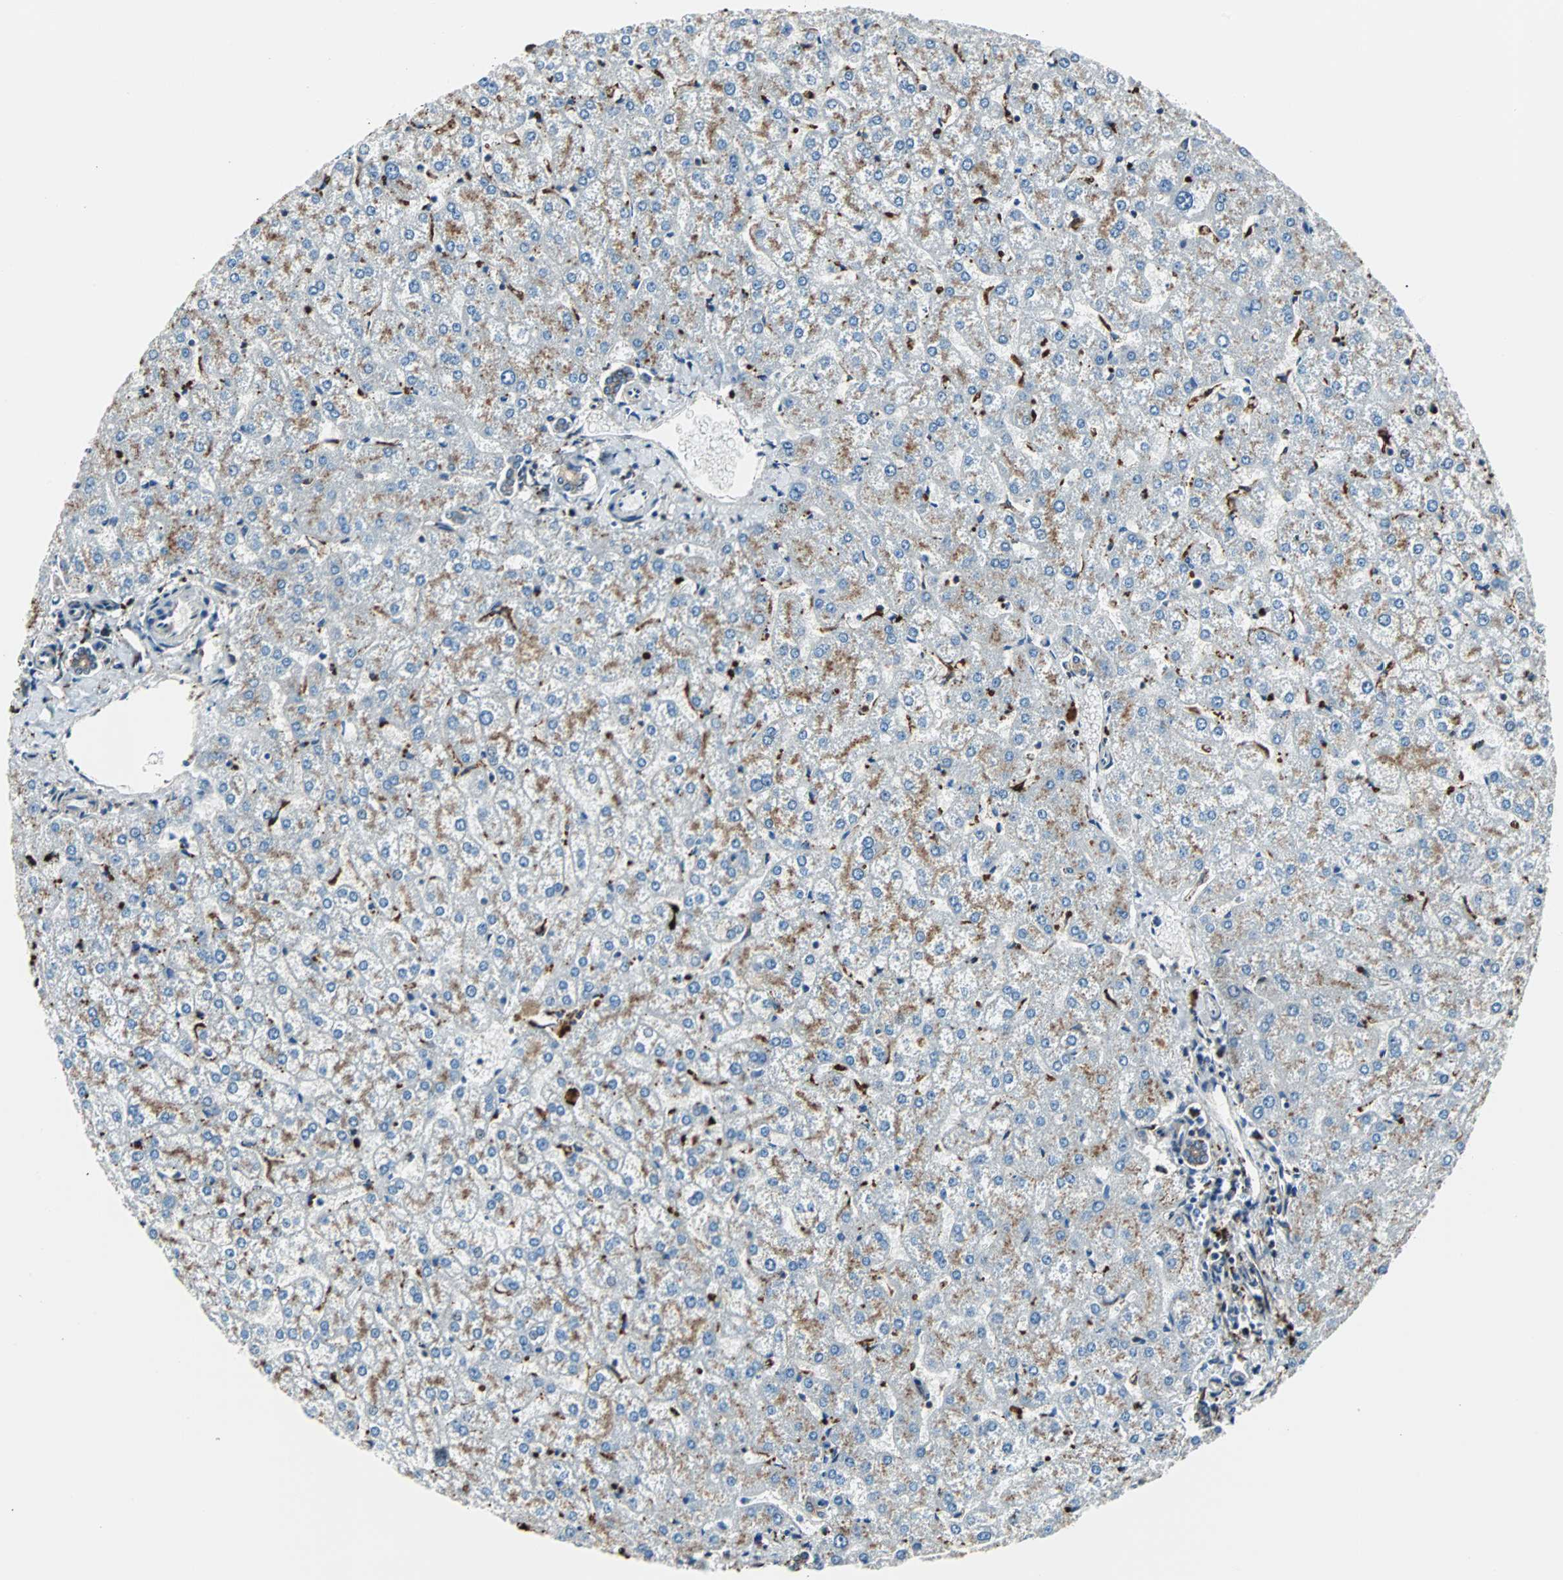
{"staining": {"intensity": "weak", "quantity": "25%-75%", "location": "cytoplasmic/membranous"}, "tissue": "liver", "cell_type": "Cholangiocytes", "image_type": "normal", "snomed": [{"axis": "morphology", "description": "Normal tissue, NOS"}, {"axis": "topography", "description": "Liver"}], "caption": "This histopathology image demonstrates immunohistochemistry staining of benign human liver, with low weak cytoplasmic/membranous staining in approximately 25%-75% of cholangiocytes.", "gene": "RELA", "patient": {"sex": "female", "age": 32}}